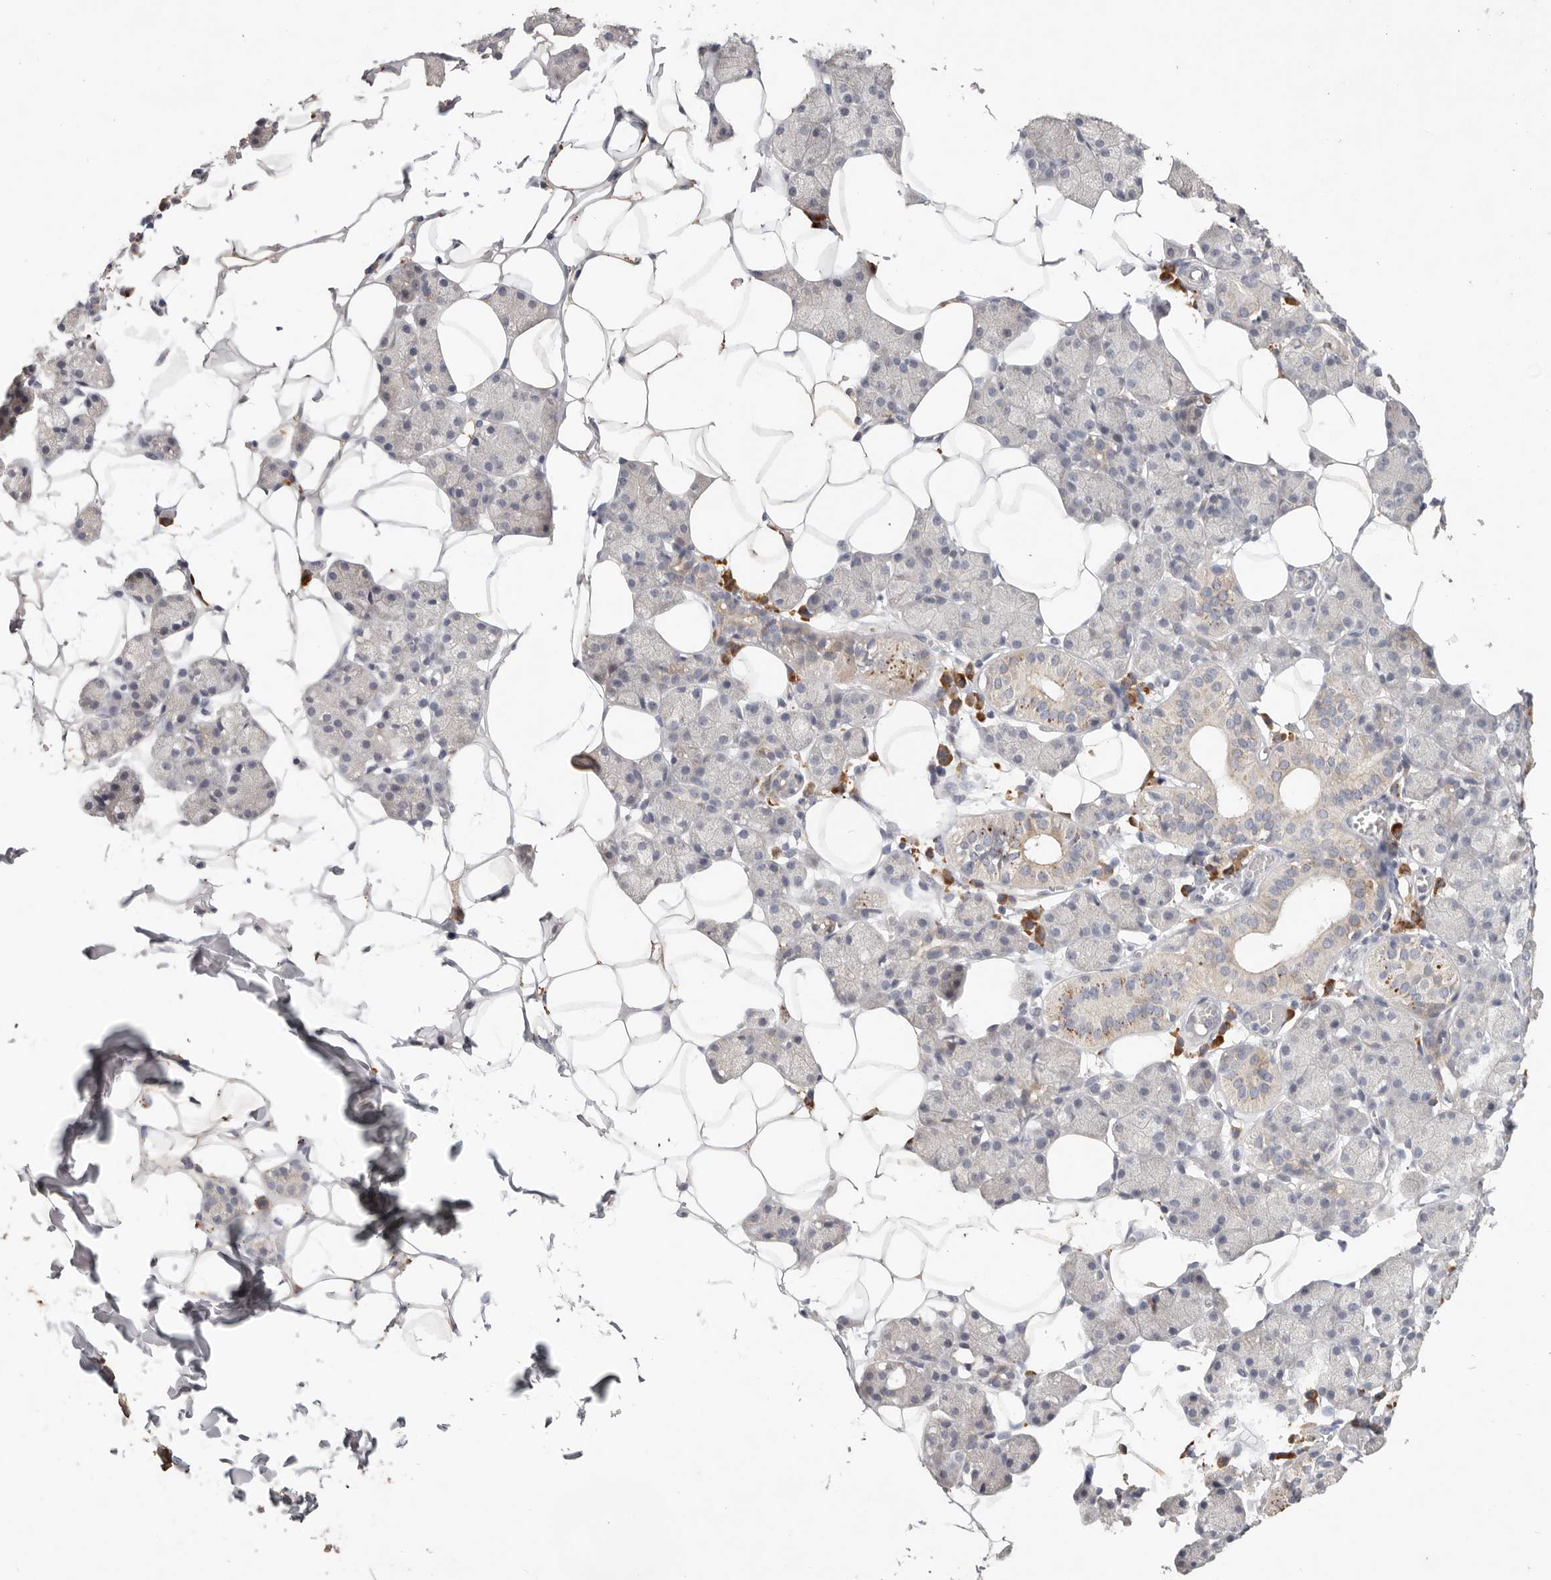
{"staining": {"intensity": "moderate", "quantity": "<25%", "location": "cytoplasmic/membranous"}, "tissue": "salivary gland", "cell_type": "Glandular cells", "image_type": "normal", "snomed": [{"axis": "morphology", "description": "Normal tissue, NOS"}, {"axis": "topography", "description": "Salivary gland"}], "caption": "Brown immunohistochemical staining in normal human salivary gland exhibits moderate cytoplasmic/membranous expression in about <25% of glandular cells.", "gene": "WDR77", "patient": {"sex": "female", "age": 33}}